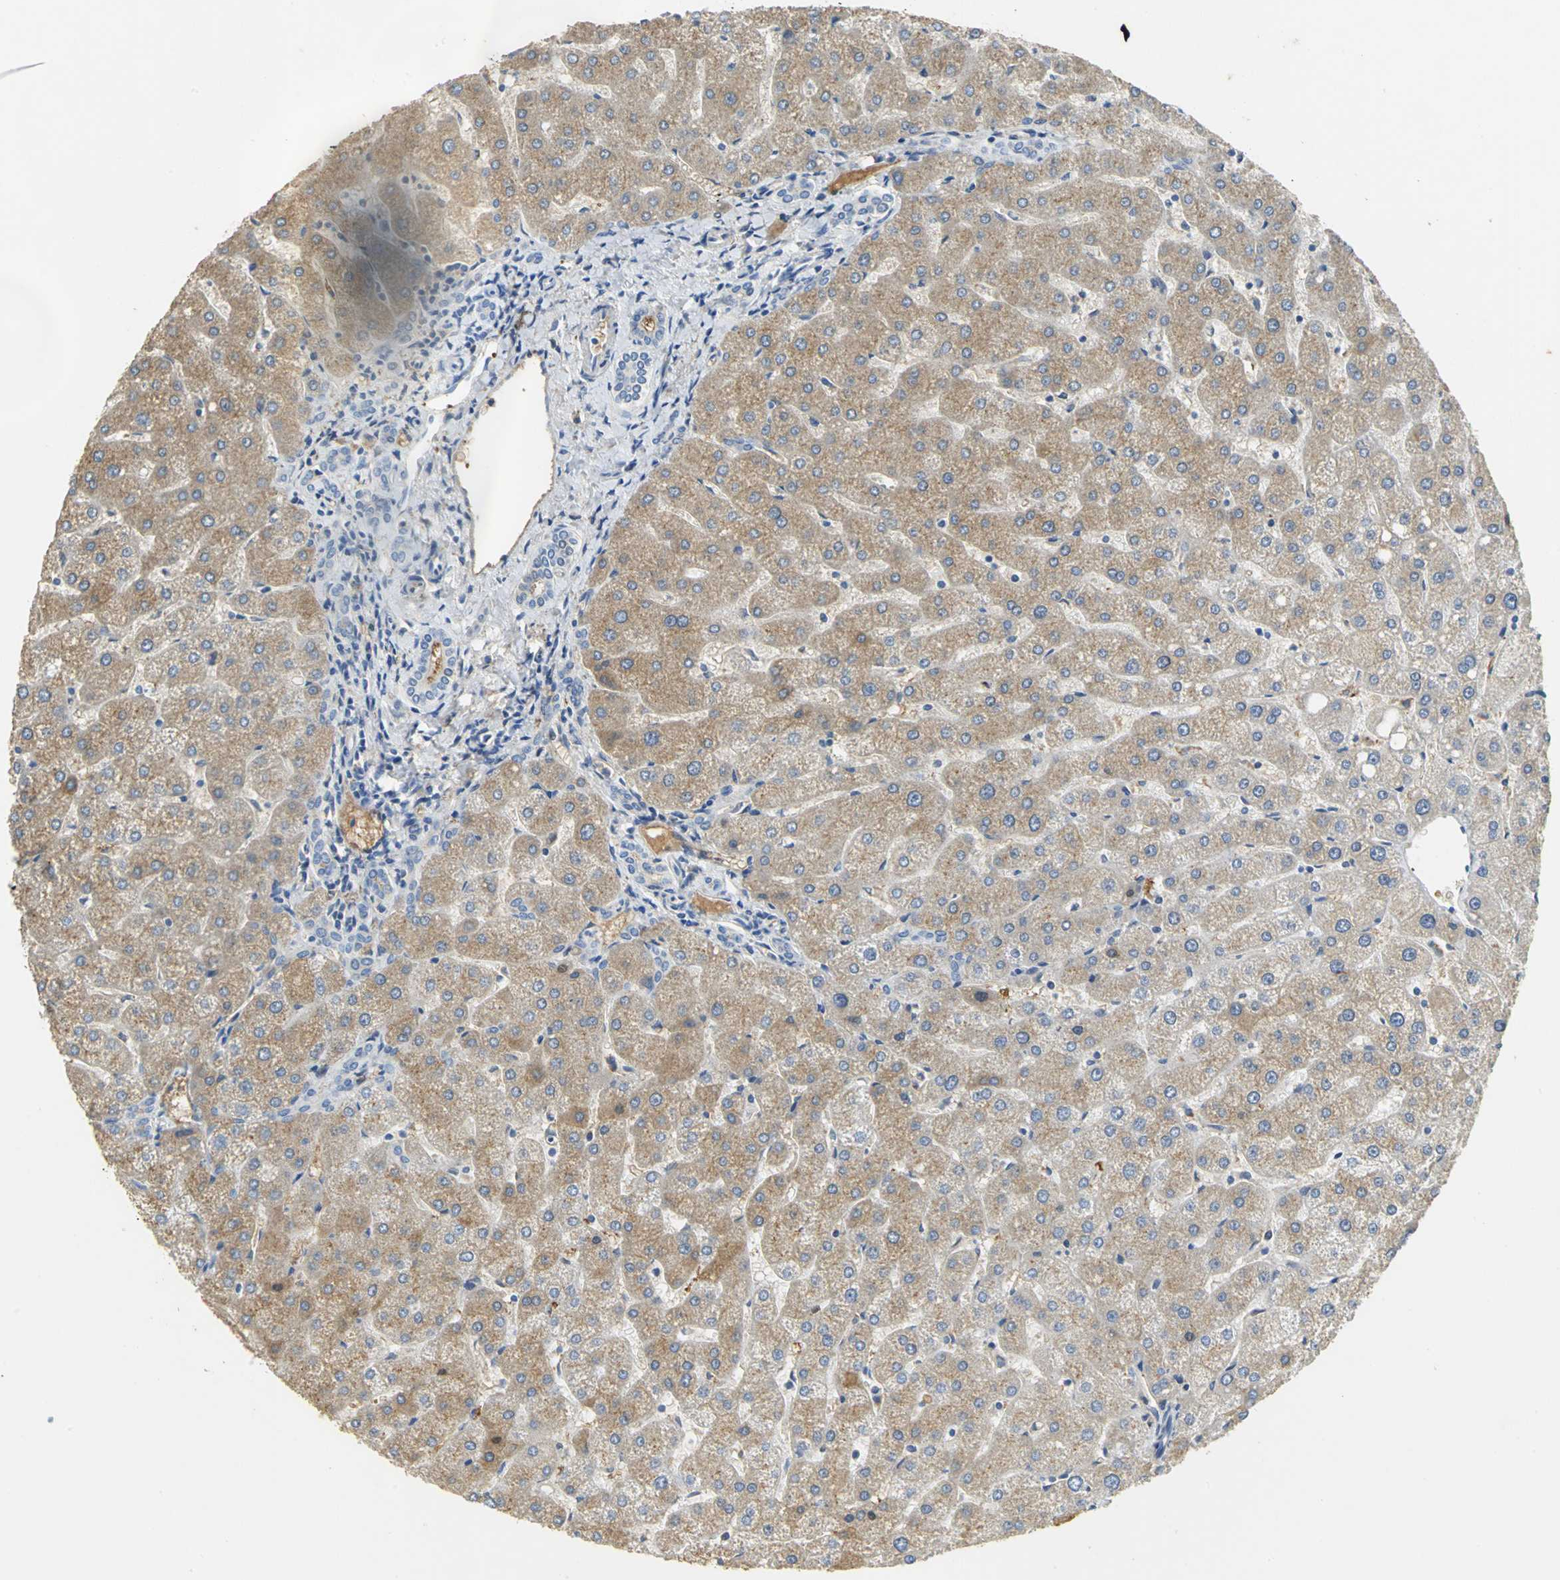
{"staining": {"intensity": "negative", "quantity": "none", "location": "none"}, "tissue": "liver", "cell_type": "Cholangiocytes", "image_type": "normal", "snomed": [{"axis": "morphology", "description": "Normal tissue, NOS"}, {"axis": "topography", "description": "Liver"}], "caption": "This is an immunohistochemistry micrograph of benign human liver. There is no staining in cholangiocytes.", "gene": "GYG2", "patient": {"sex": "male", "age": 67}}